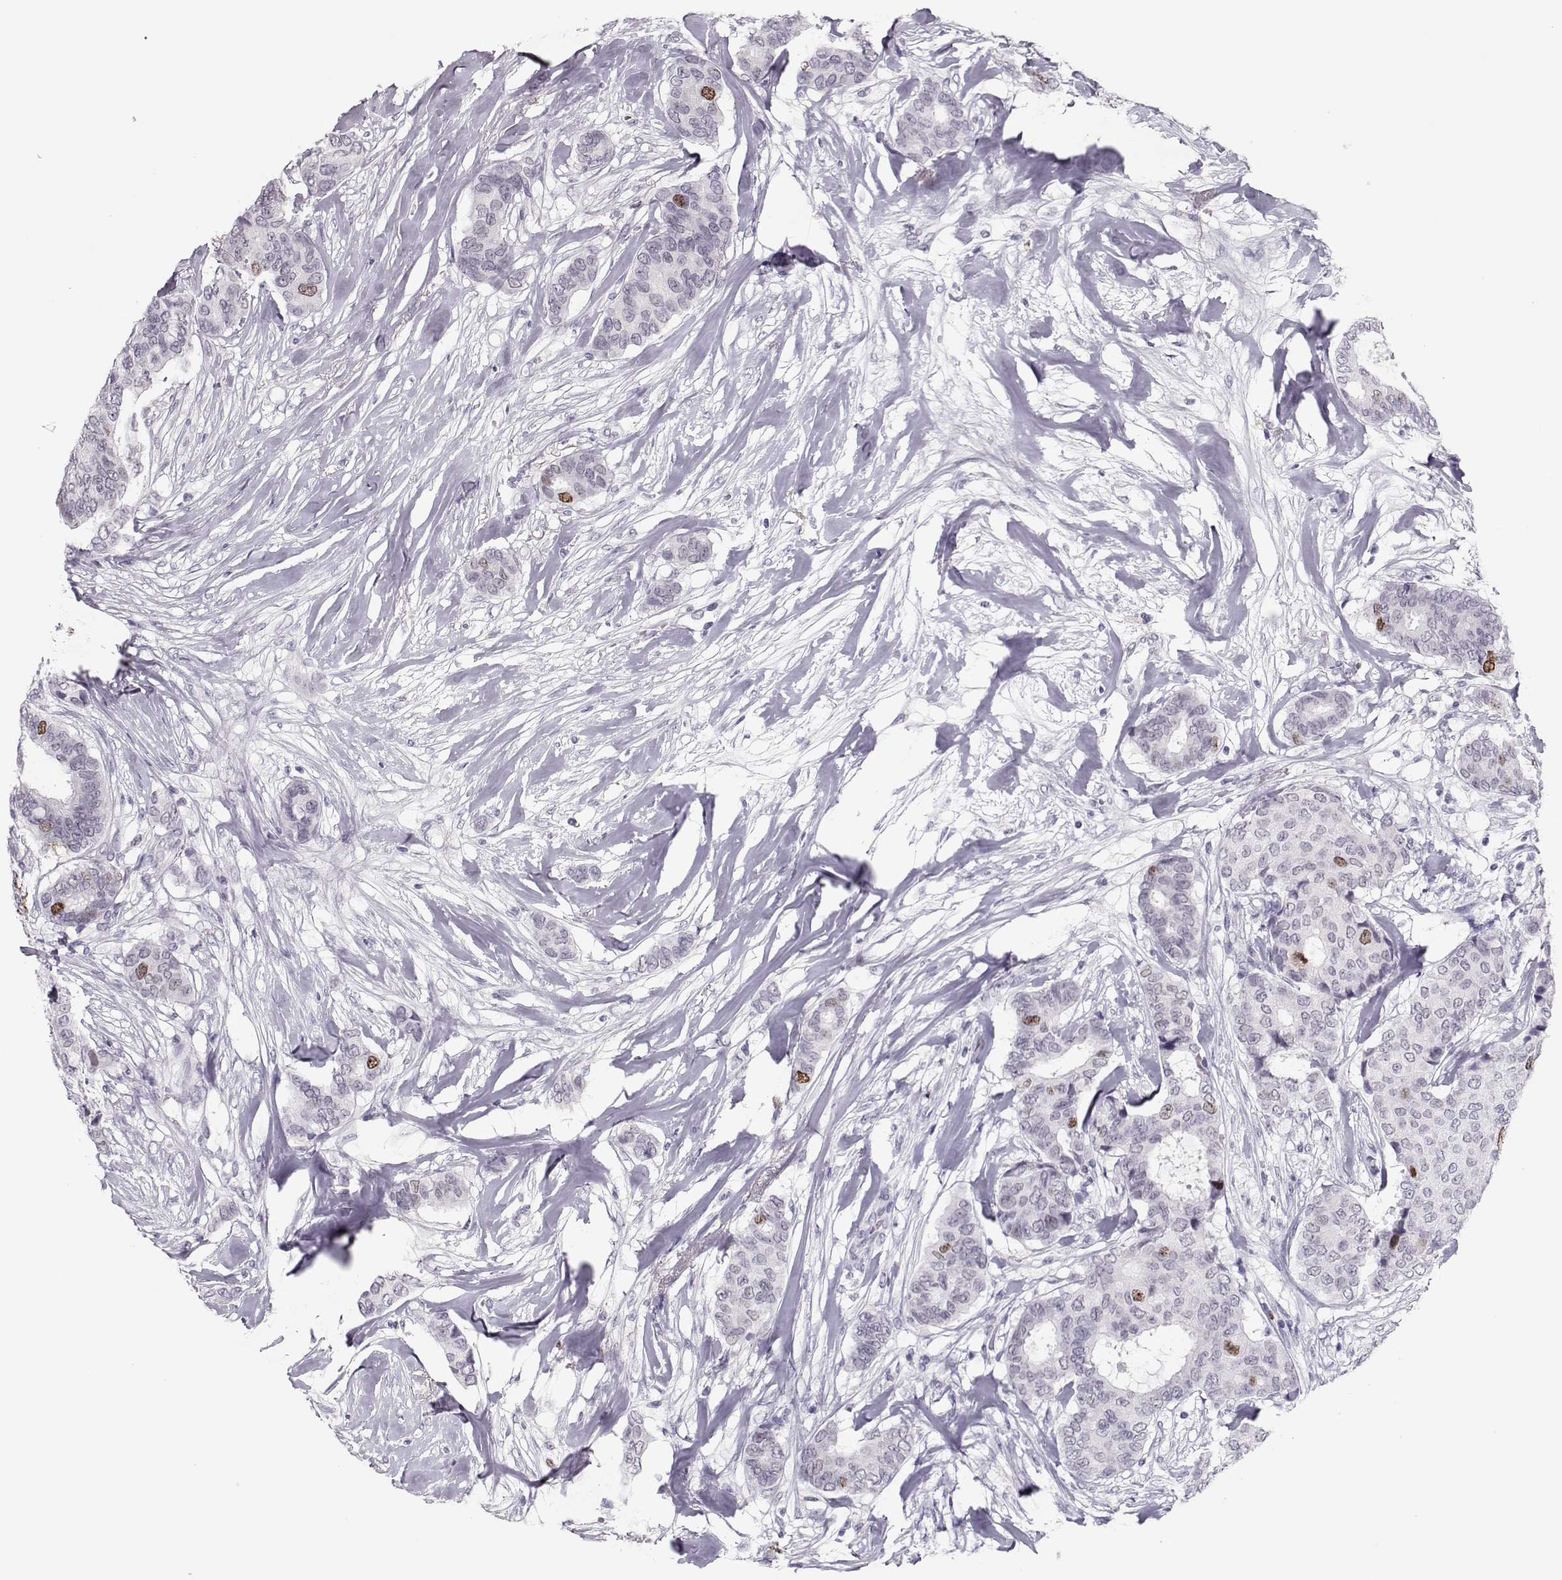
{"staining": {"intensity": "moderate", "quantity": "<25%", "location": "nuclear"}, "tissue": "breast cancer", "cell_type": "Tumor cells", "image_type": "cancer", "snomed": [{"axis": "morphology", "description": "Duct carcinoma"}, {"axis": "topography", "description": "Breast"}], "caption": "Tumor cells demonstrate moderate nuclear positivity in approximately <25% of cells in breast cancer. (Brightfield microscopy of DAB IHC at high magnification).", "gene": "SGO1", "patient": {"sex": "female", "age": 75}}